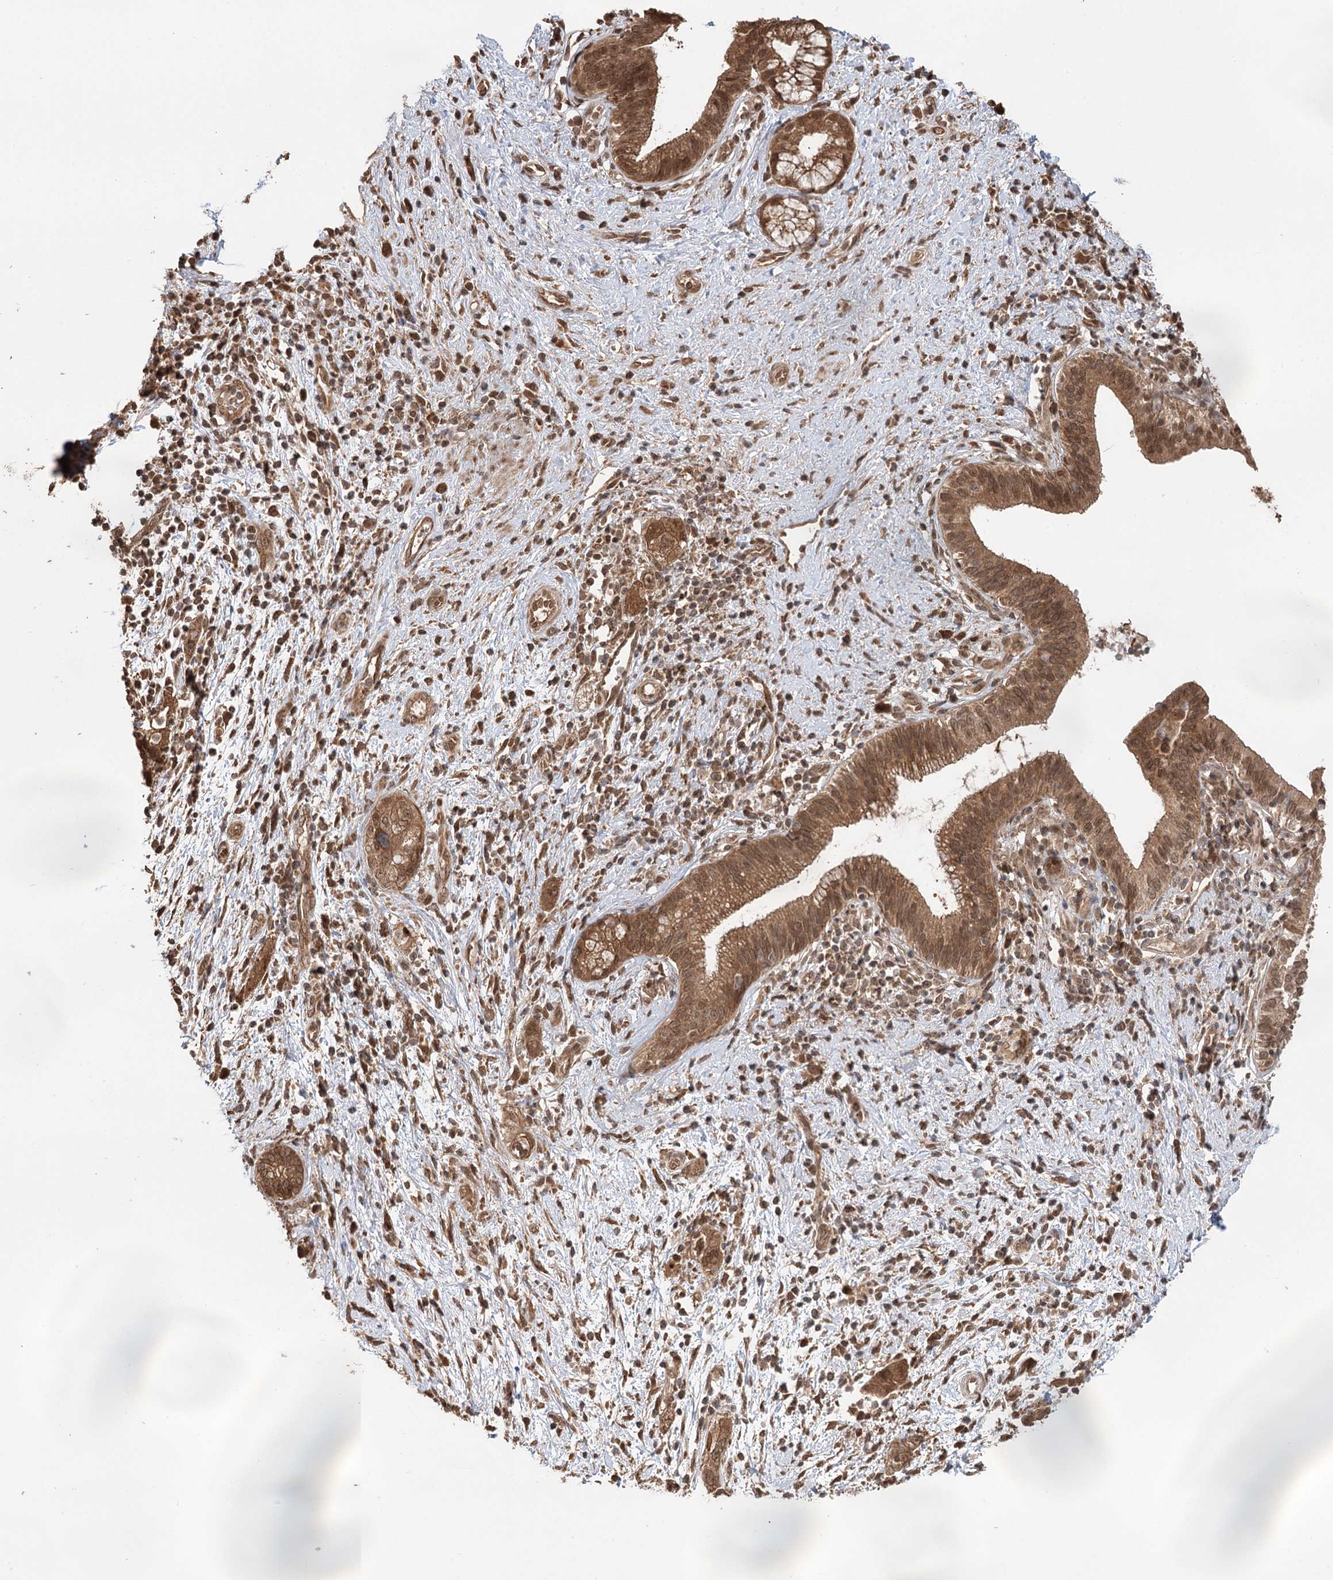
{"staining": {"intensity": "moderate", "quantity": ">75%", "location": "cytoplasmic/membranous,nuclear"}, "tissue": "pancreatic cancer", "cell_type": "Tumor cells", "image_type": "cancer", "snomed": [{"axis": "morphology", "description": "Adenocarcinoma, NOS"}, {"axis": "topography", "description": "Pancreas"}], "caption": "Brown immunohistochemical staining in pancreatic adenocarcinoma displays moderate cytoplasmic/membranous and nuclear positivity in approximately >75% of tumor cells.", "gene": "N6AMT1", "patient": {"sex": "female", "age": 73}}